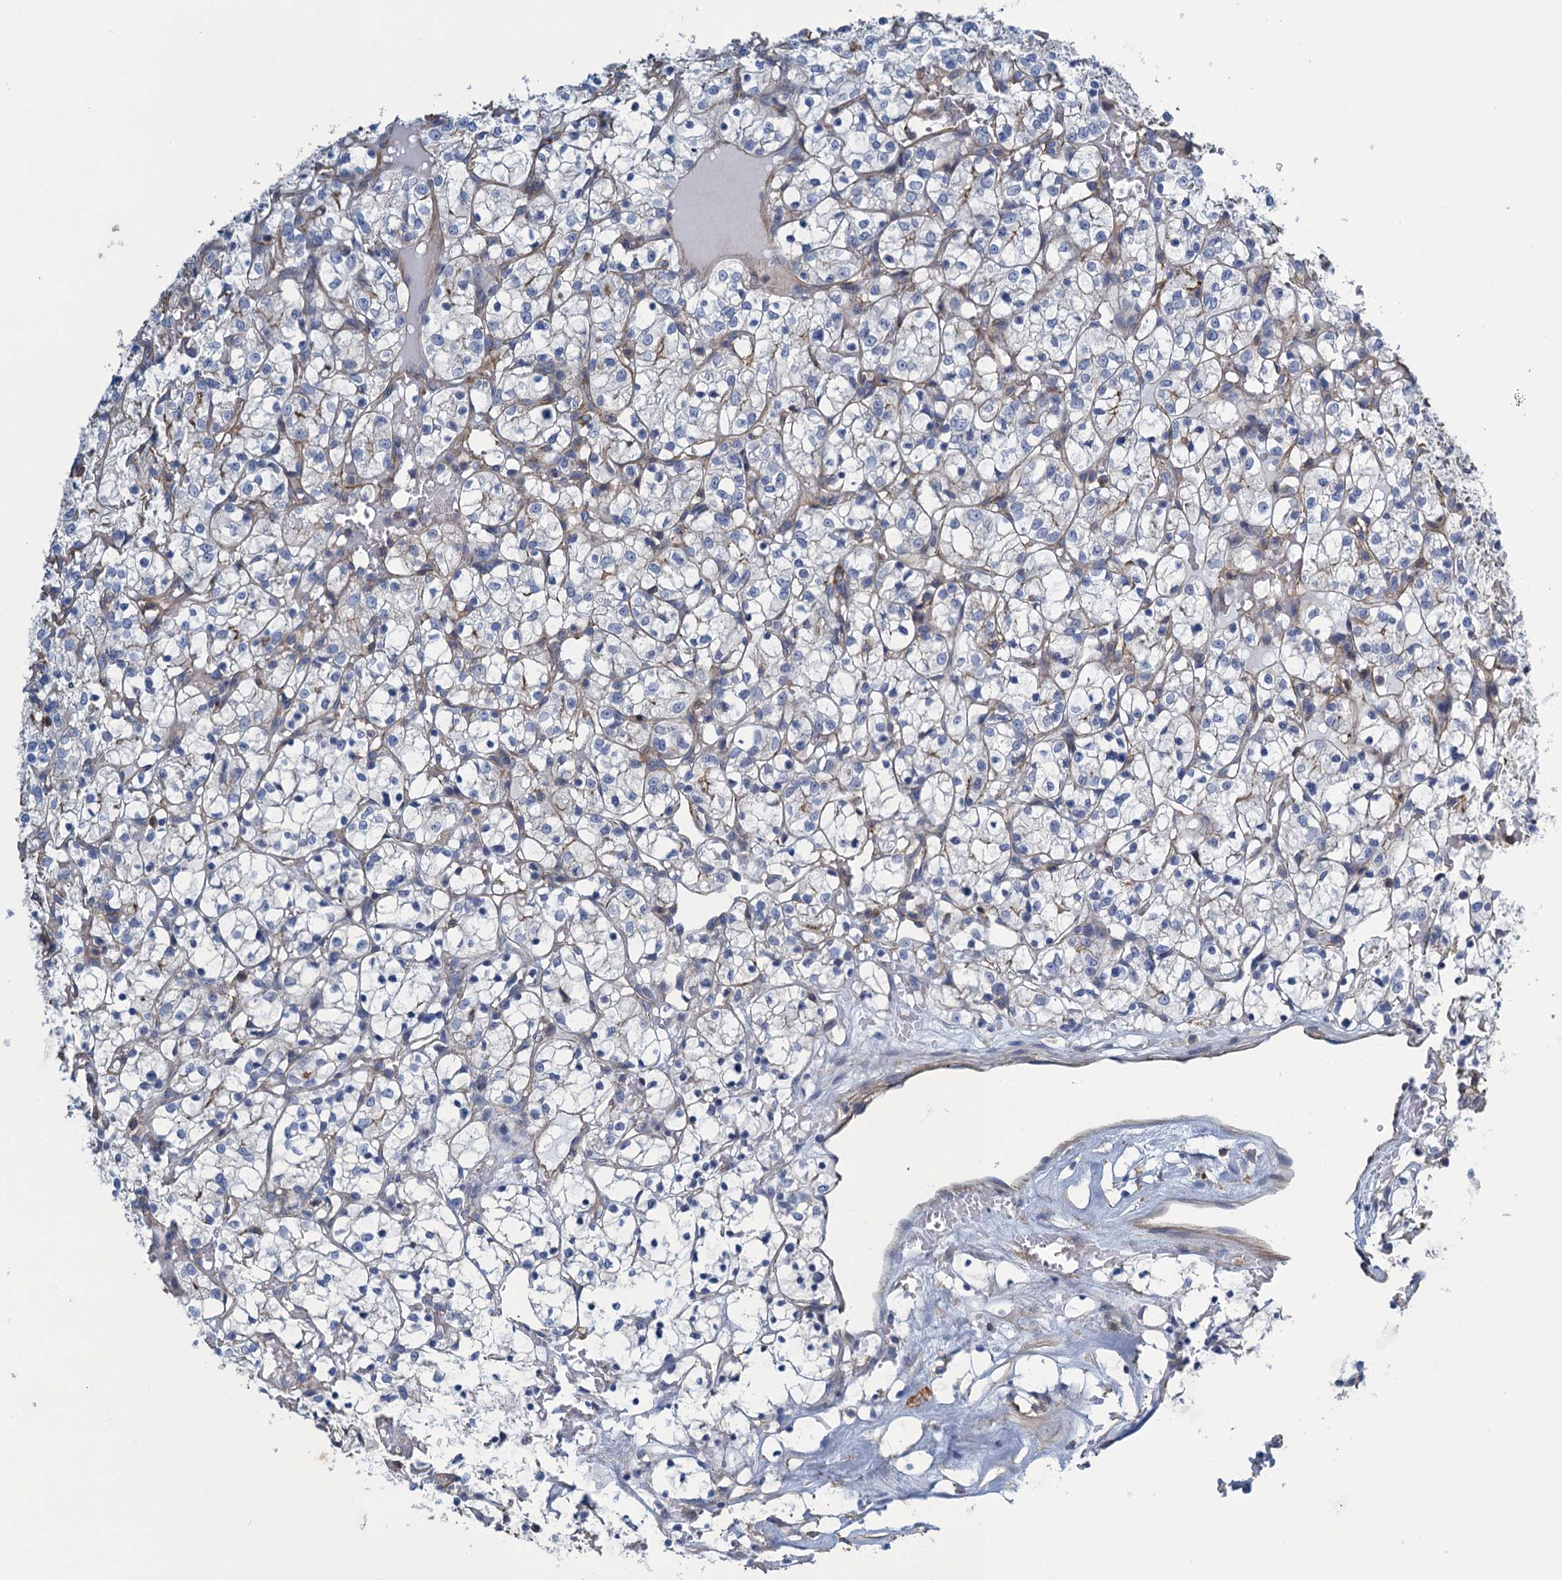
{"staining": {"intensity": "negative", "quantity": "none", "location": "none"}, "tissue": "renal cancer", "cell_type": "Tumor cells", "image_type": "cancer", "snomed": [{"axis": "morphology", "description": "Adenocarcinoma, NOS"}, {"axis": "topography", "description": "Kidney"}], "caption": "Immunohistochemical staining of renal adenocarcinoma reveals no significant expression in tumor cells.", "gene": "PROSER2", "patient": {"sex": "female", "age": 69}}